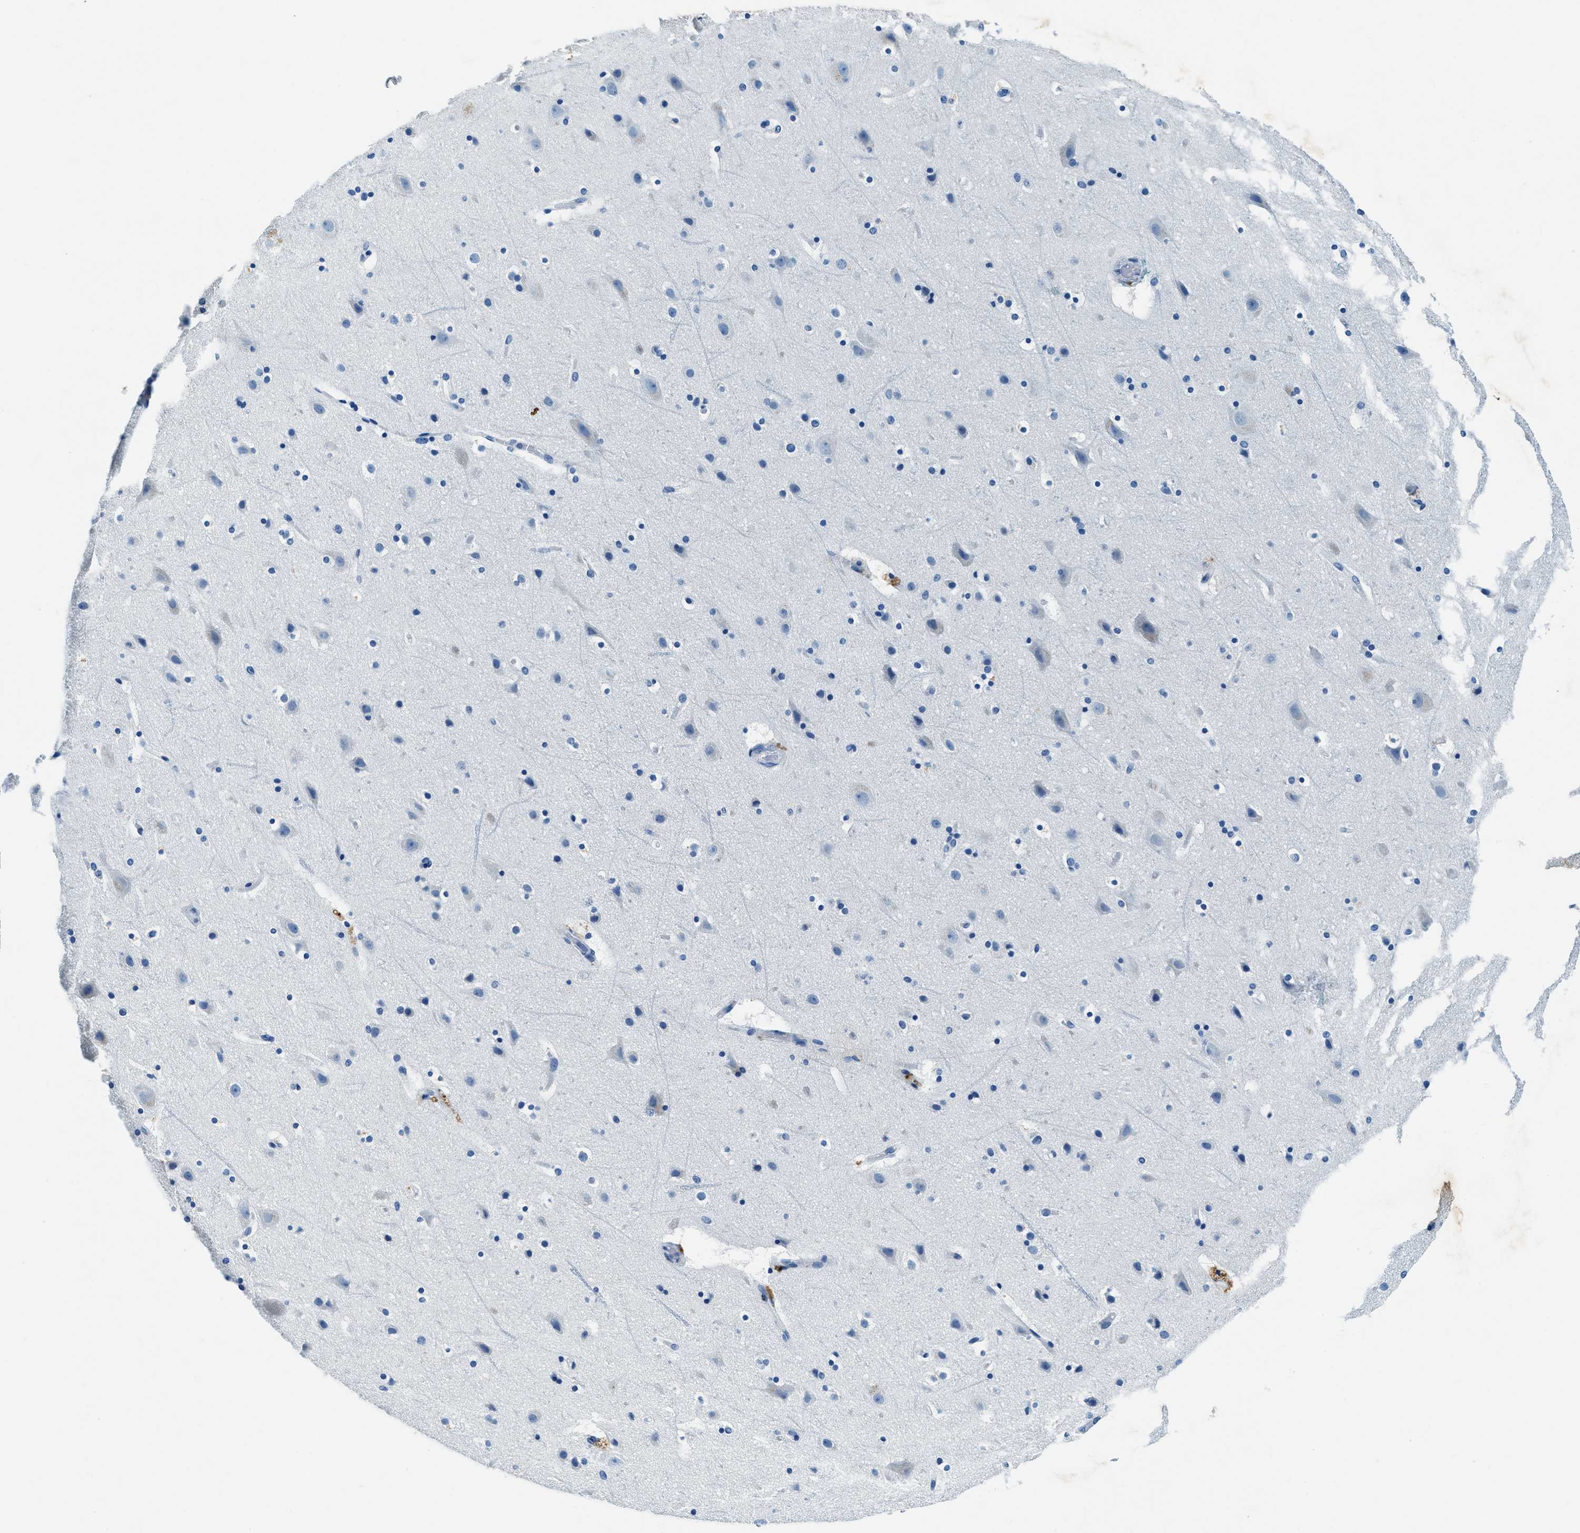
{"staining": {"intensity": "negative", "quantity": "none", "location": "none"}, "tissue": "cerebral cortex", "cell_type": "Endothelial cells", "image_type": "normal", "snomed": [{"axis": "morphology", "description": "Normal tissue, NOS"}, {"axis": "topography", "description": "Cerebral cortex"}], "caption": "Immunohistochemistry (IHC) histopathology image of unremarkable cerebral cortex: human cerebral cortex stained with DAB (3,3'-diaminobenzidine) displays no significant protein staining in endothelial cells. (DAB immunohistochemistry, high magnification).", "gene": "UBAC2", "patient": {"sex": "male", "age": 45}}